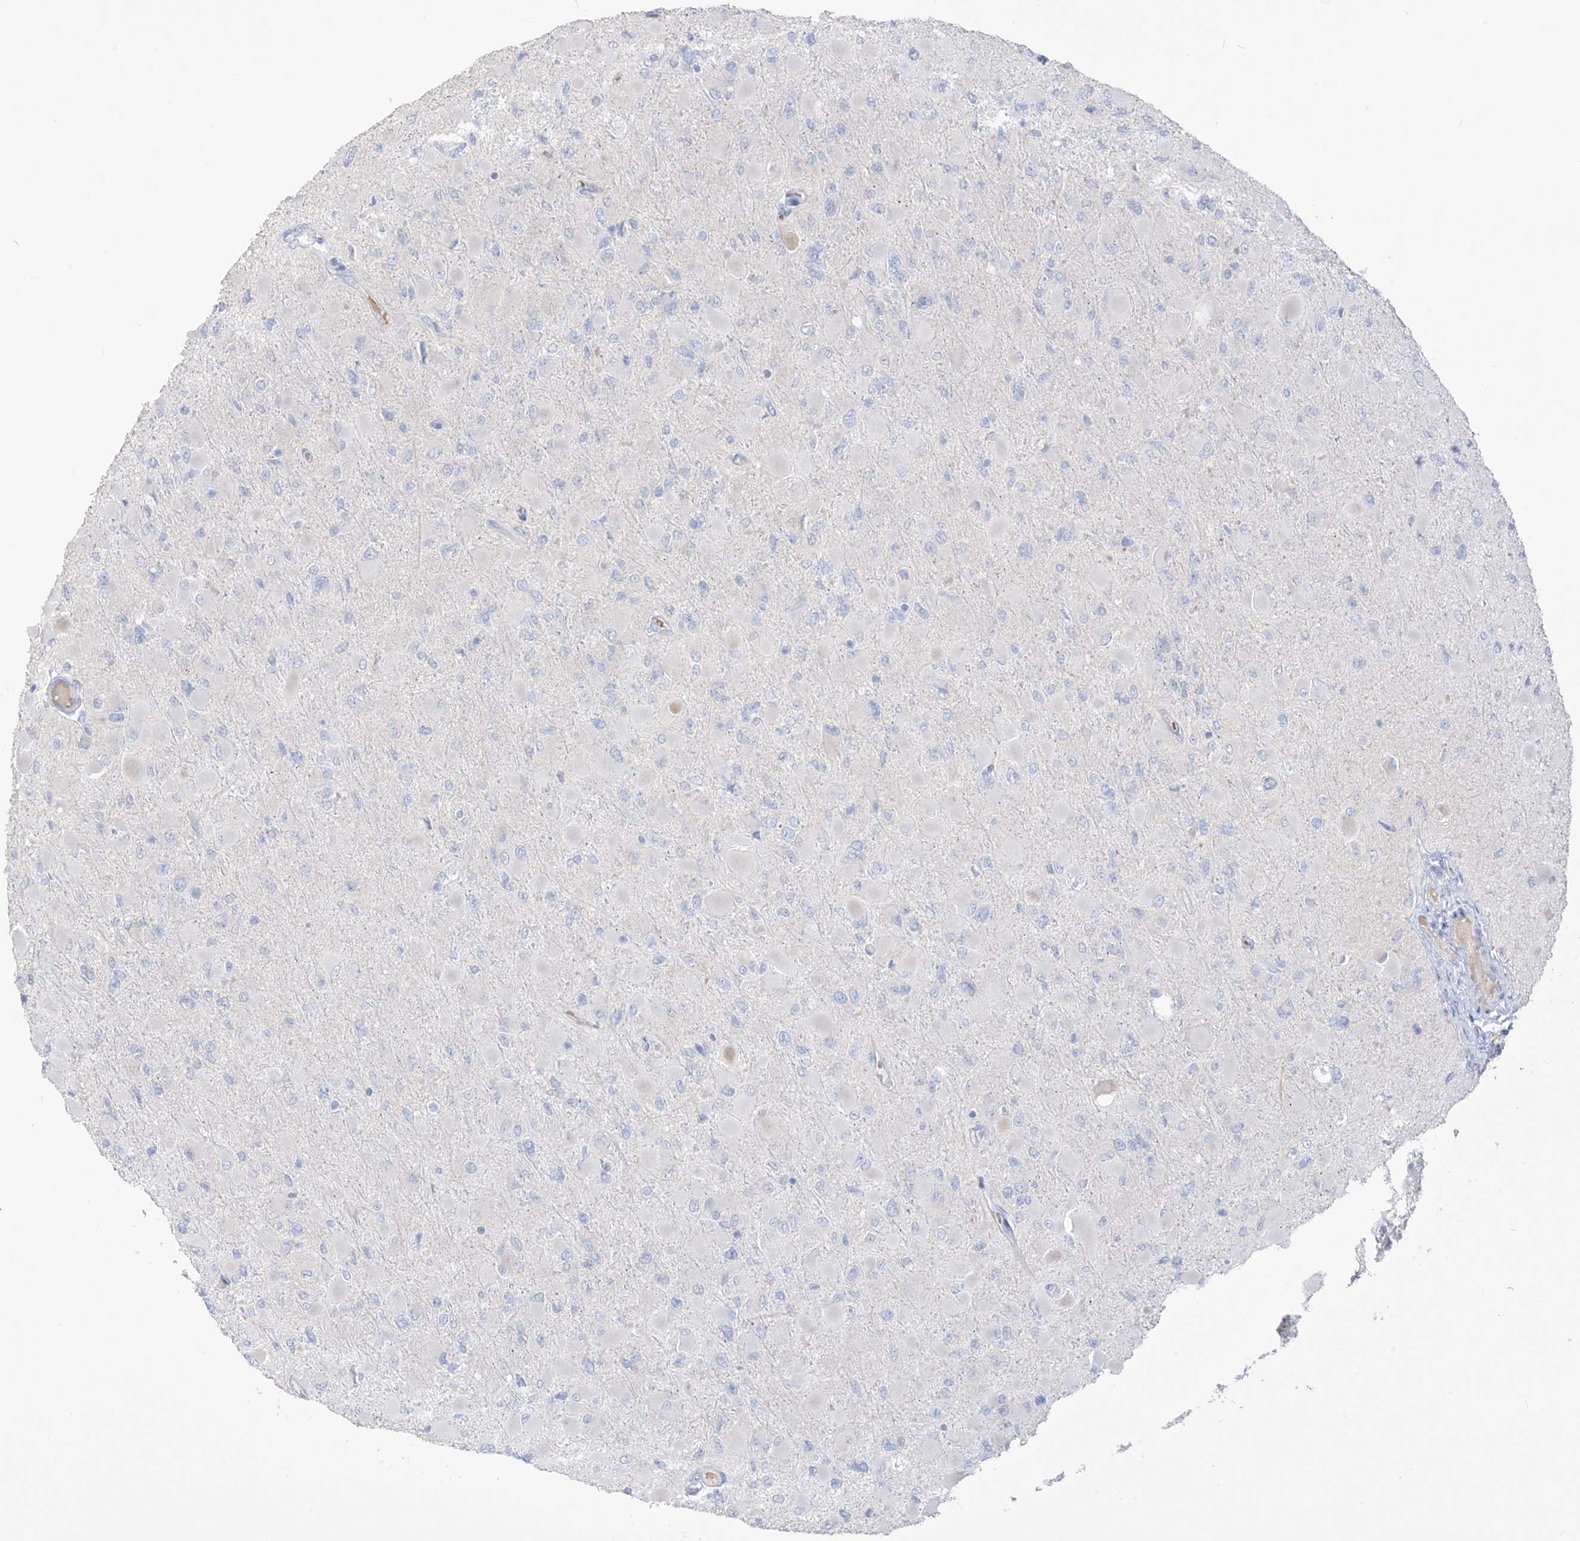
{"staining": {"intensity": "negative", "quantity": "none", "location": "none"}, "tissue": "glioma", "cell_type": "Tumor cells", "image_type": "cancer", "snomed": [{"axis": "morphology", "description": "Glioma, malignant, High grade"}, {"axis": "topography", "description": "Cerebral cortex"}], "caption": "Glioma stained for a protein using immunohistochemistry shows no expression tumor cells.", "gene": "ASPRV1", "patient": {"sex": "female", "age": 36}}